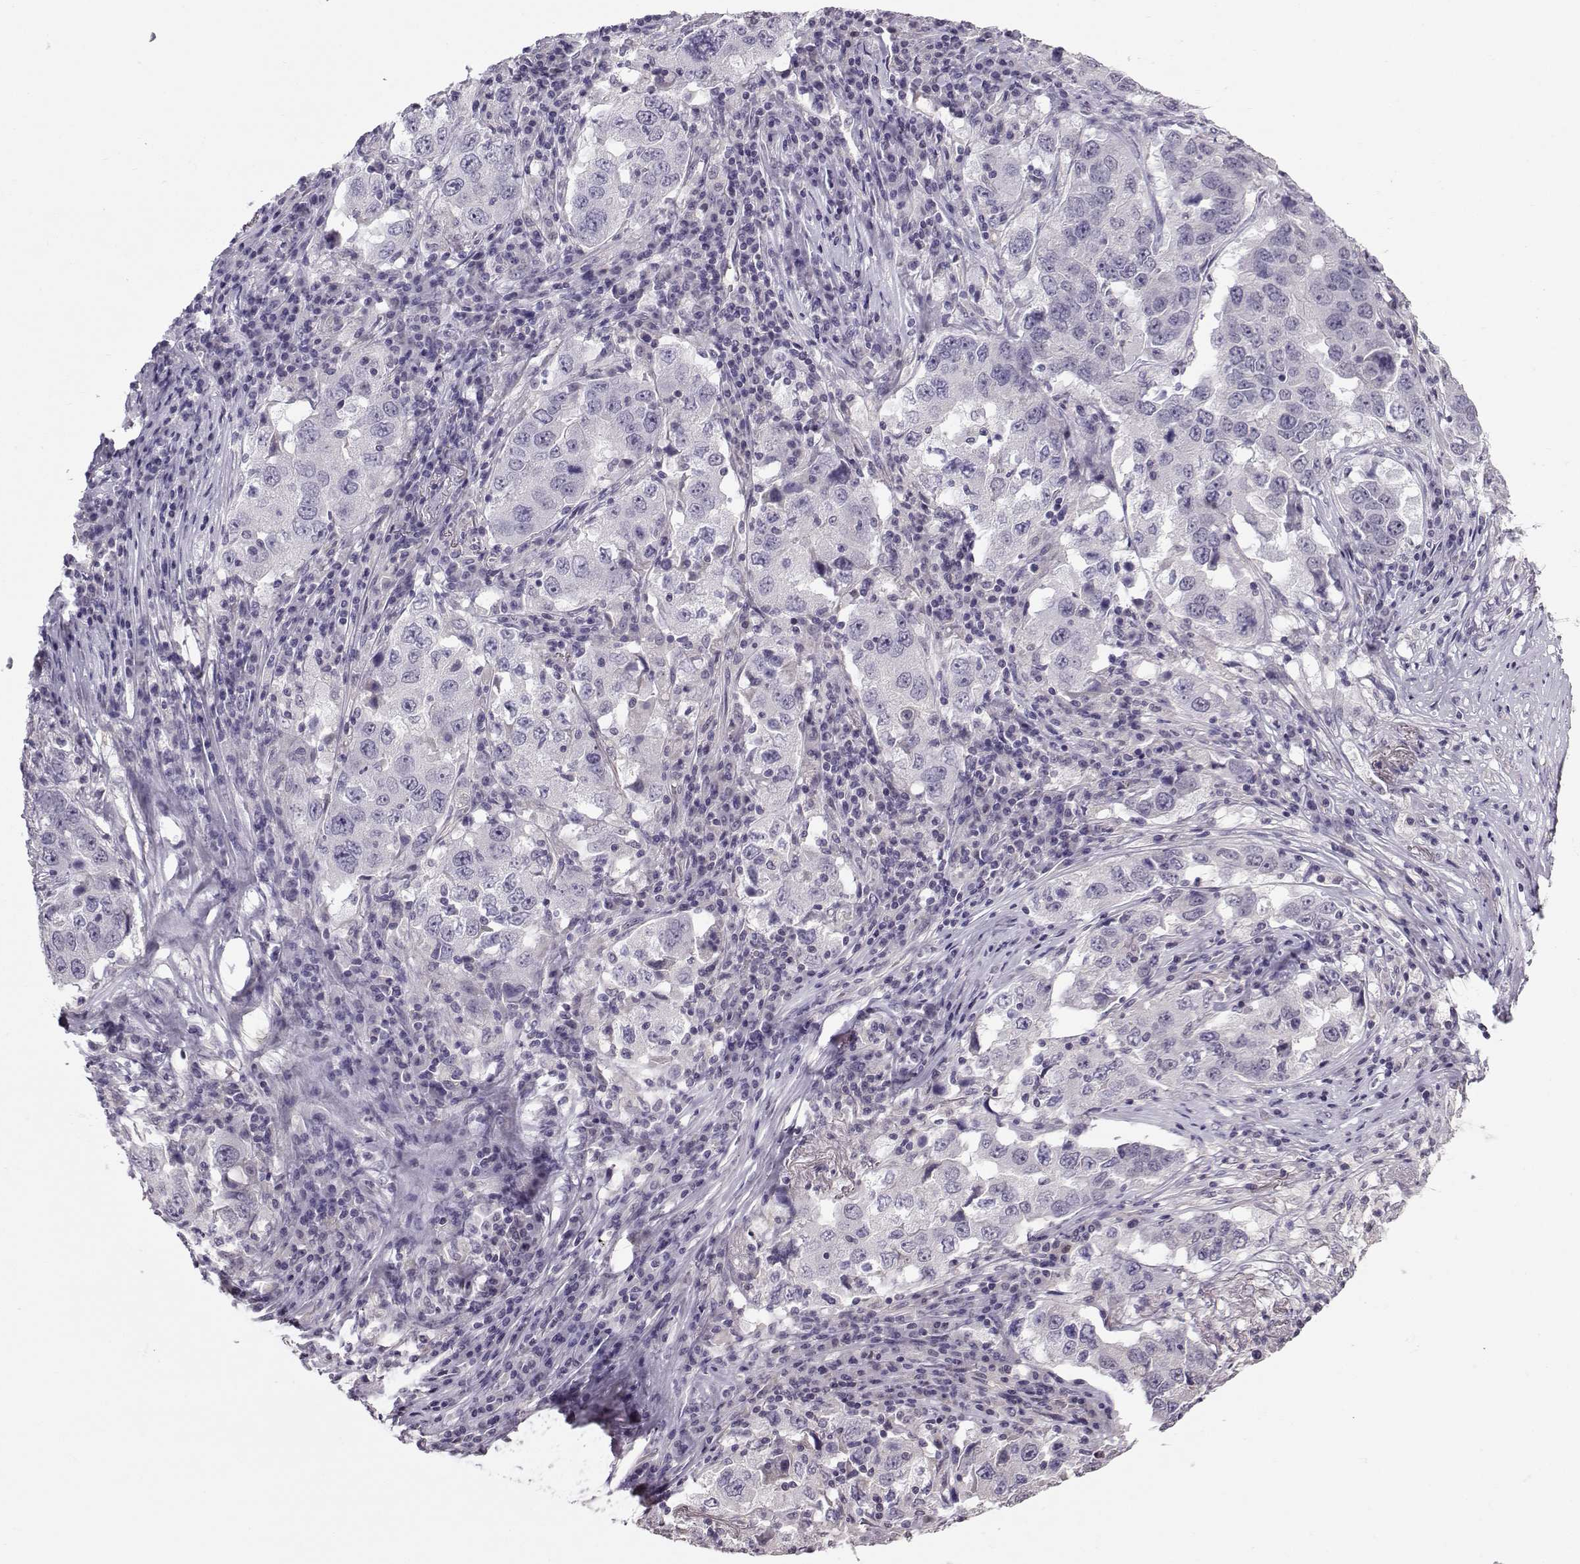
{"staining": {"intensity": "negative", "quantity": "none", "location": "none"}, "tissue": "lung cancer", "cell_type": "Tumor cells", "image_type": "cancer", "snomed": [{"axis": "morphology", "description": "Adenocarcinoma, NOS"}, {"axis": "topography", "description": "Lung"}], "caption": "Tumor cells are negative for brown protein staining in lung cancer (adenocarcinoma).", "gene": "TSPYL5", "patient": {"sex": "male", "age": 73}}